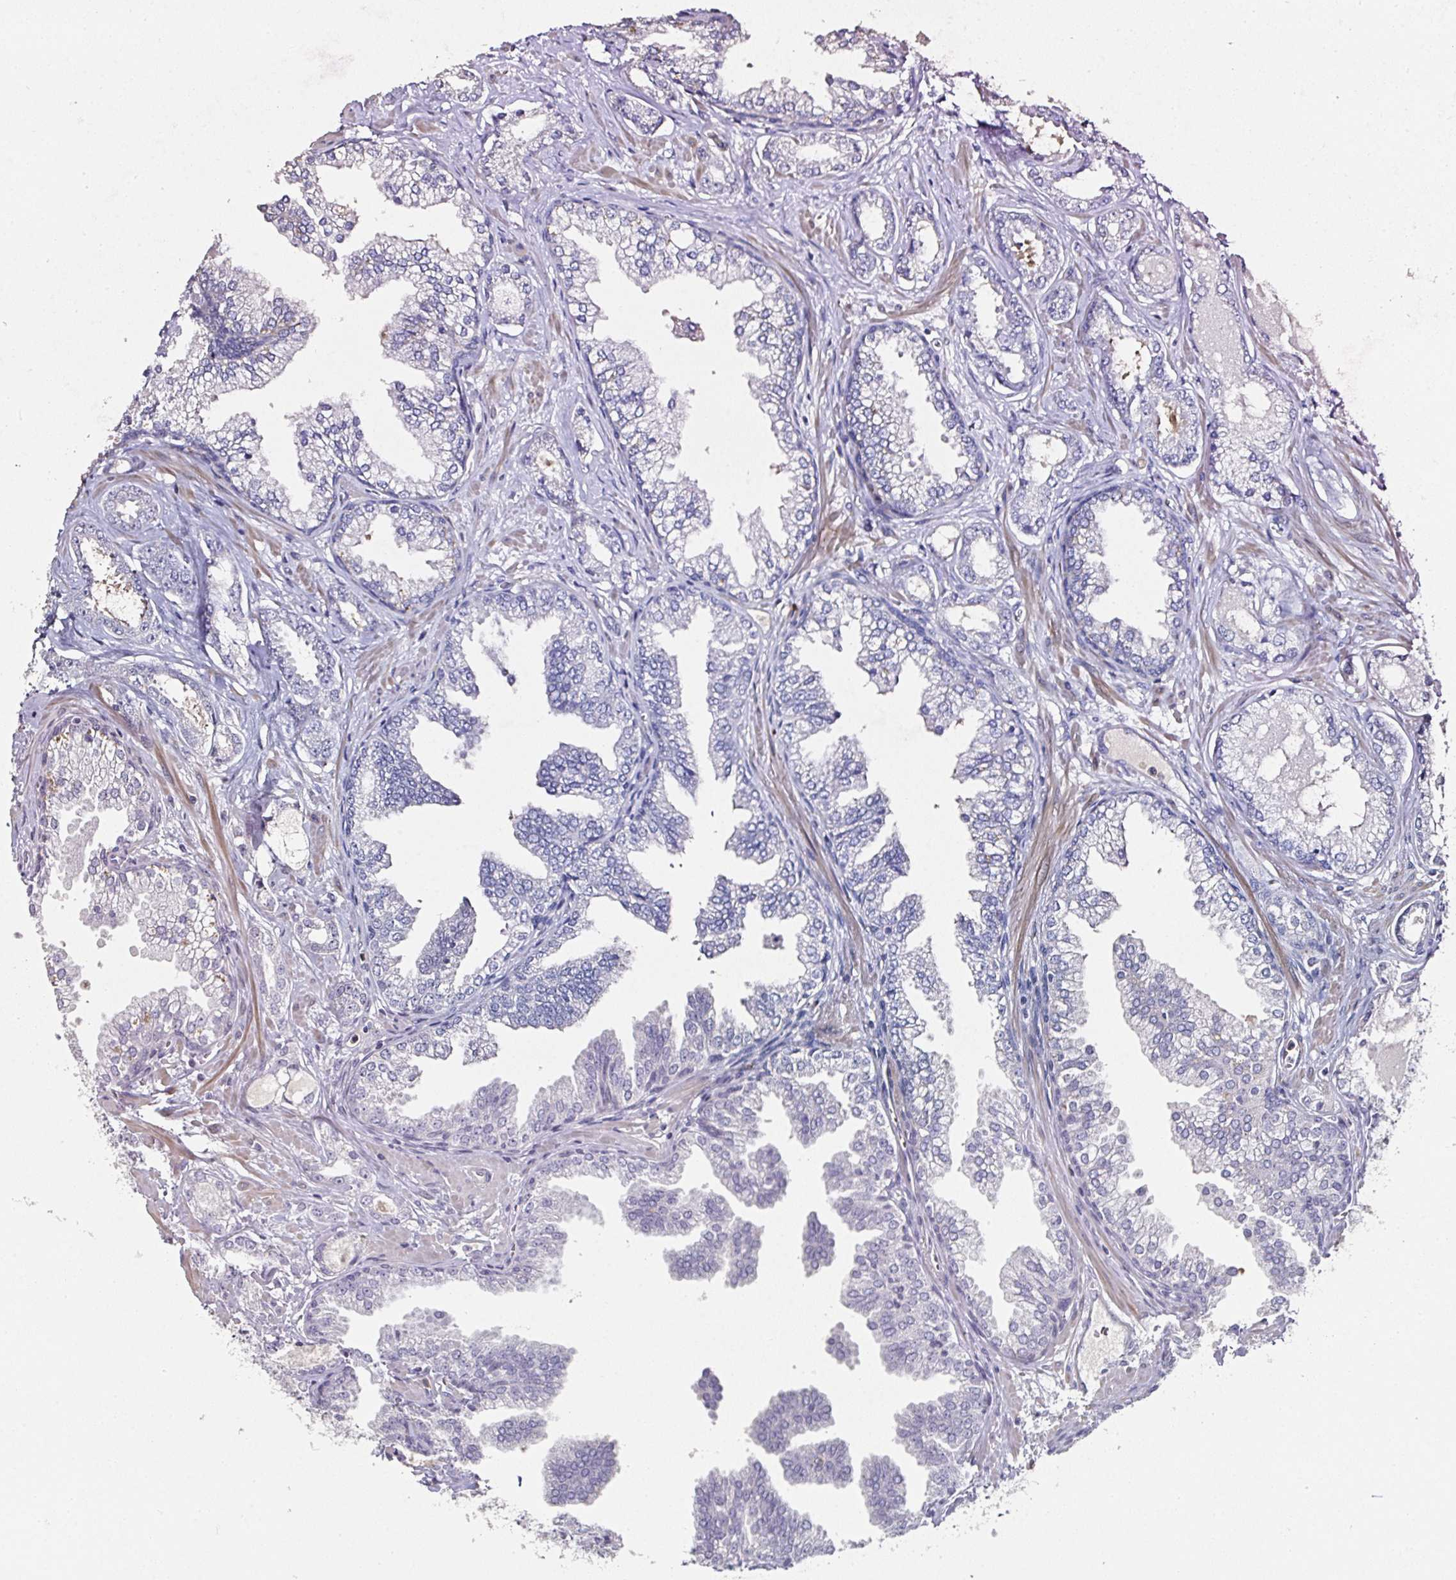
{"staining": {"intensity": "negative", "quantity": "none", "location": "none"}, "tissue": "prostate cancer", "cell_type": "Tumor cells", "image_type": "cancer", "snomed": [{"axis": "morphology", "description": "Adenocarcinoma, Medium grade"}, {"axis": "topography", "description": "Prostate"}], "caption": "This photomicrograph is of prostate cancer (medium-grade adenocarcinoma) stained with immunohistochemistry to label a protein in brown with the nuclei are counter-stained blue. There is no expression in tumor cells.", "gene": "A1CF", "patient": {"sex": "male", "age": 57}}